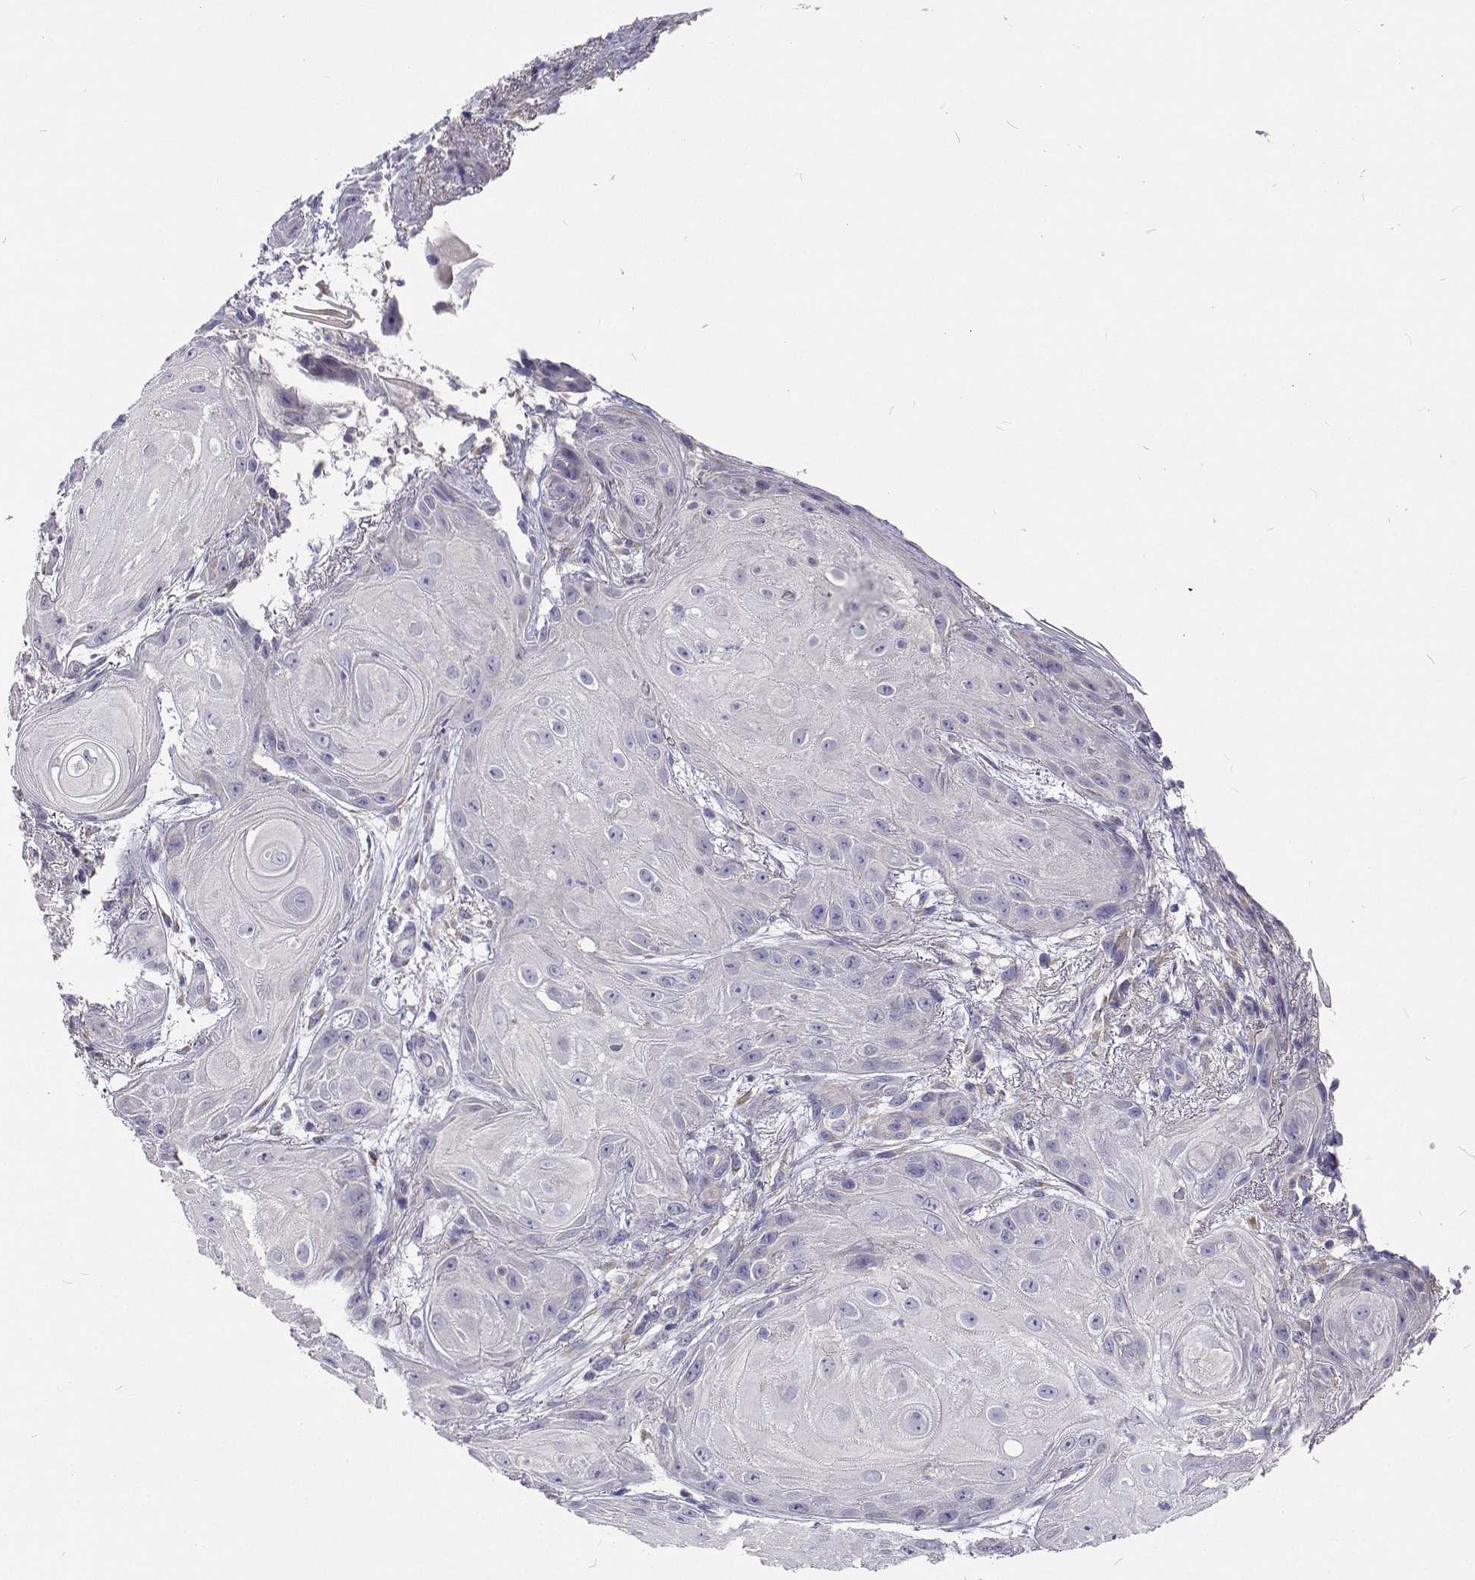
{"staining": {"intensity": "negative", "quantity": "none", "location": "none"}, "tissue": "skin cancer", "cell_type": "Tumor cells", "image_type": "cancer", "snomed": [{"axis": "morphology", "description": "Squamous cell carcinoma, NOS"}, {"axis": "topography", "description": "Skin"}], "caption": "Immunohistochemistry of squamous cell carcinoma (skin) reveals no positivity in tumor cells. (Brightfield microscopy of DAB immunohistochemistry at high magnification).", "gene": "LHFPL7", "patient": {"sex": "male", "age": 62}}